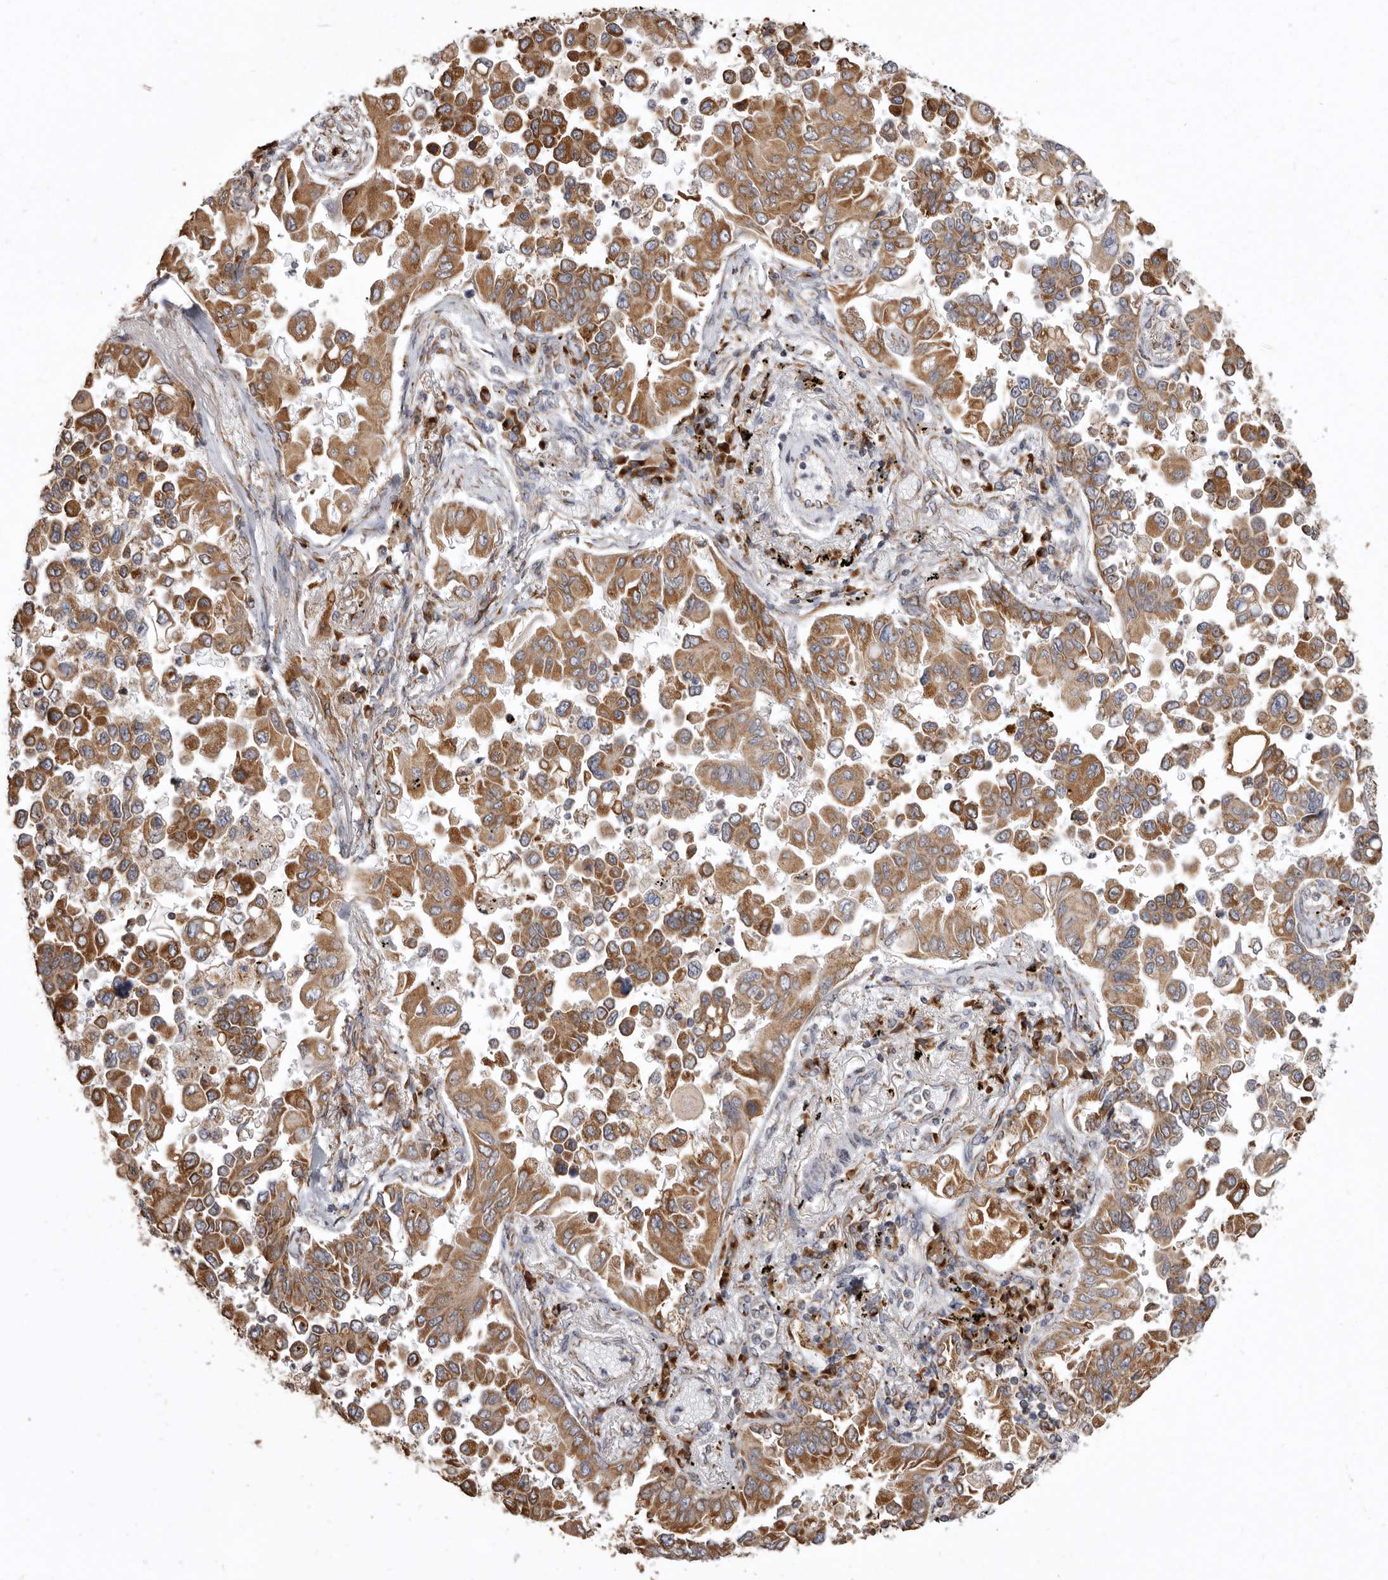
{"staining": {"intensity": "moderate", "quantity": ">75%", "location": "cytoplasmic/membranous"}, "tissue": "lung cancer", "cell_type": "Tumor cells", "image_type": "cancer", "snomed": [{"axis": "morphology", "description": "Adenocarcinoma, NOS"}, {"axis": "topography", "description": "Lung"}], "caption": "Immunohistochemical staining of human lung cancer exhibits medium levels of moderate cytoplasmic/membranous protein expression in approximately >75% of tumor cells.", "gene": "CDK5RAP3", "patient": {"sex": "female", "age": 67}}